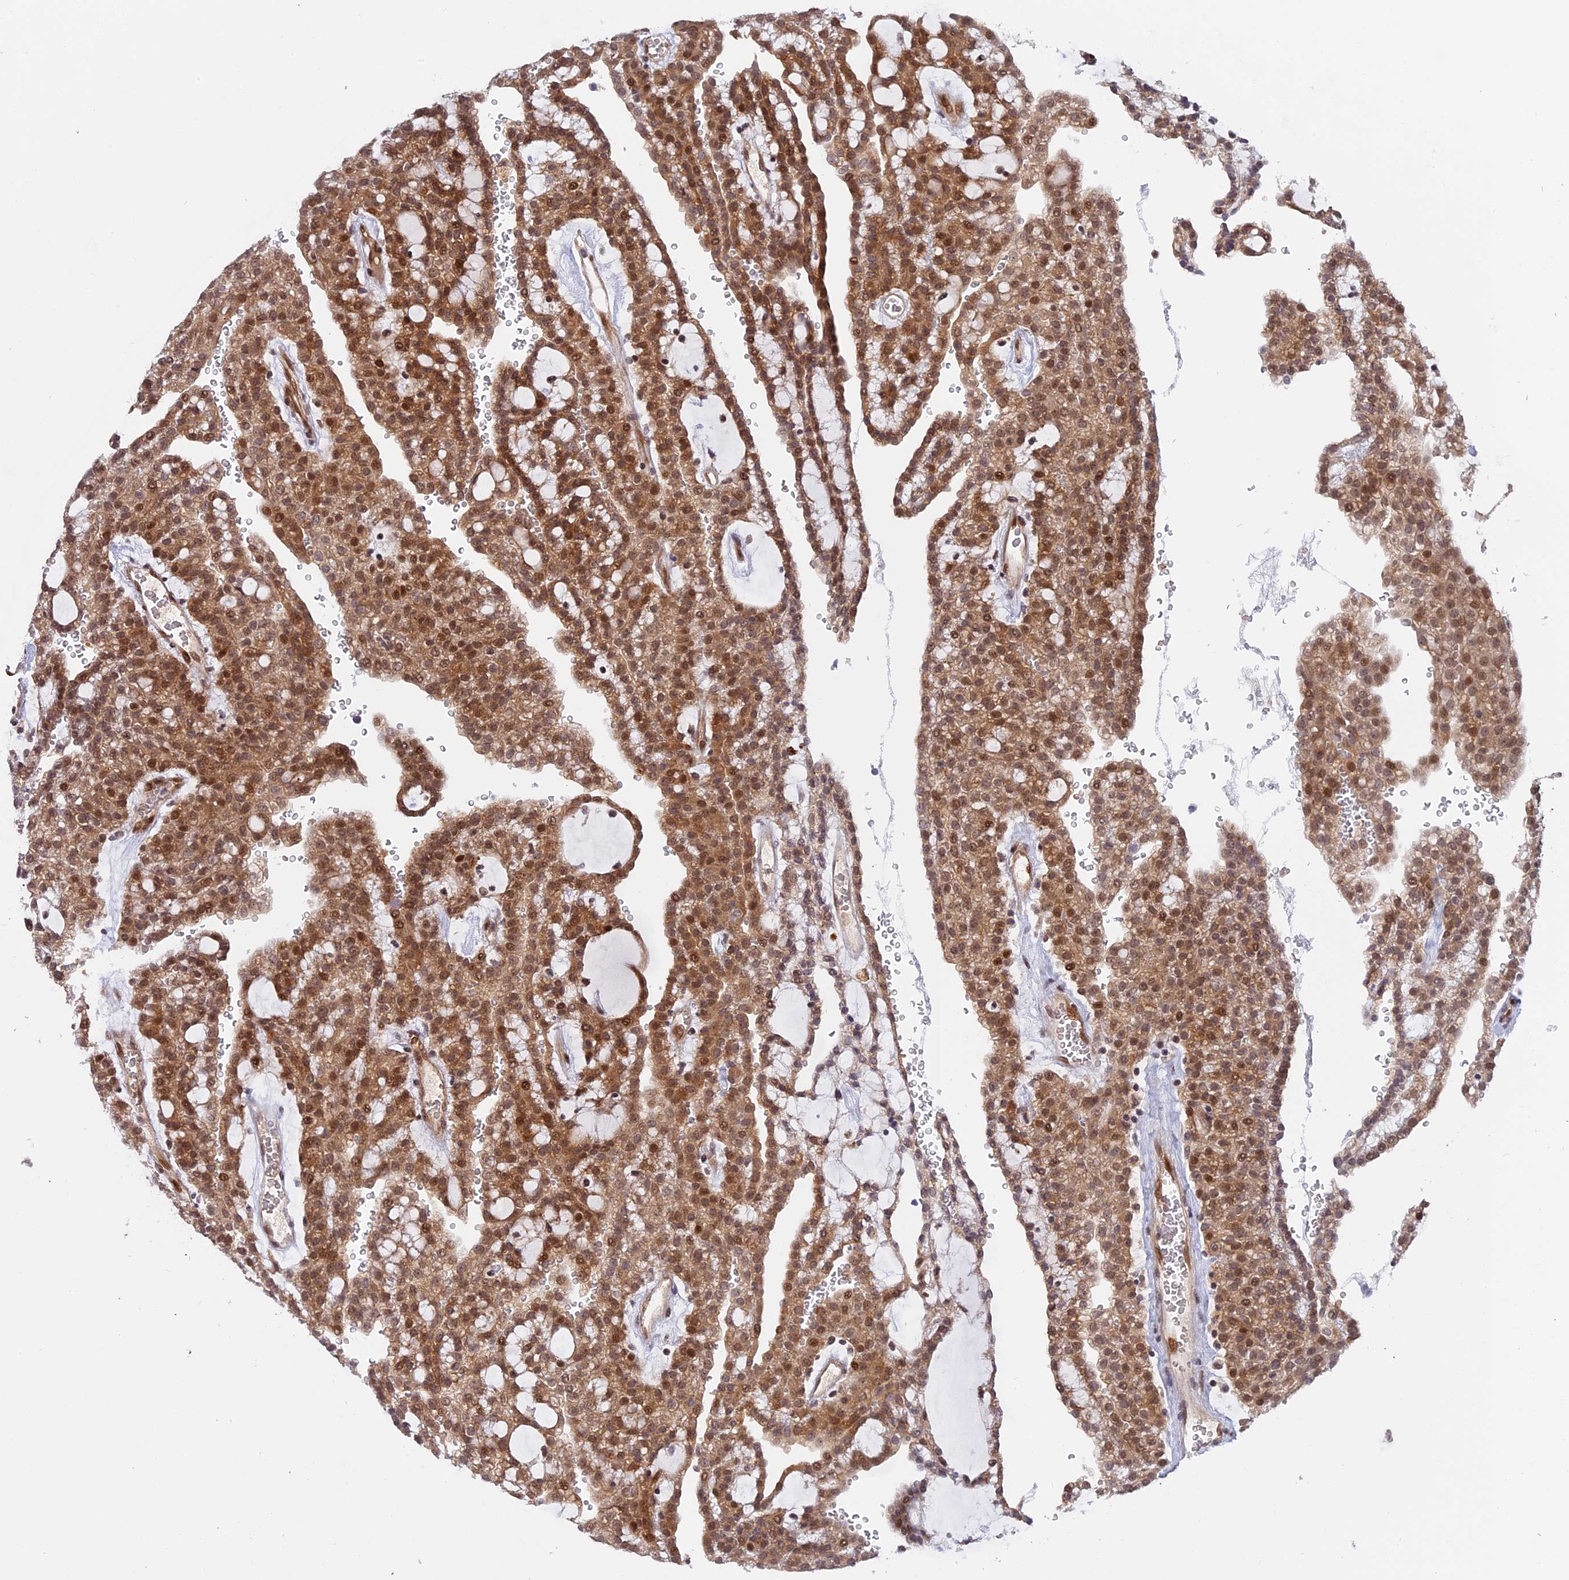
{"staining": {"intensity": "moderate", "quantity": ">75%", "location": "cytoplasmic/membranous,nuclear"}, "tissue": "renal cancer", "cell_type": "Tumor cells", "image_type": "cancer", "snomed": [{"axis": "morphology", "description": "Adenocarcinoma, NOS"}, {"axis": "topography", "description": "Kidney"}], "caption": "Immunohistochemical staining of human renal cancer (adenocarcinoma) shows medium levels of moderate cytoplasmic/membranous and nuclear protein expression in approximately >75% of tumor cells.", "gene": "ZNF428", "patient": {"sex": "male", "age": 63}}